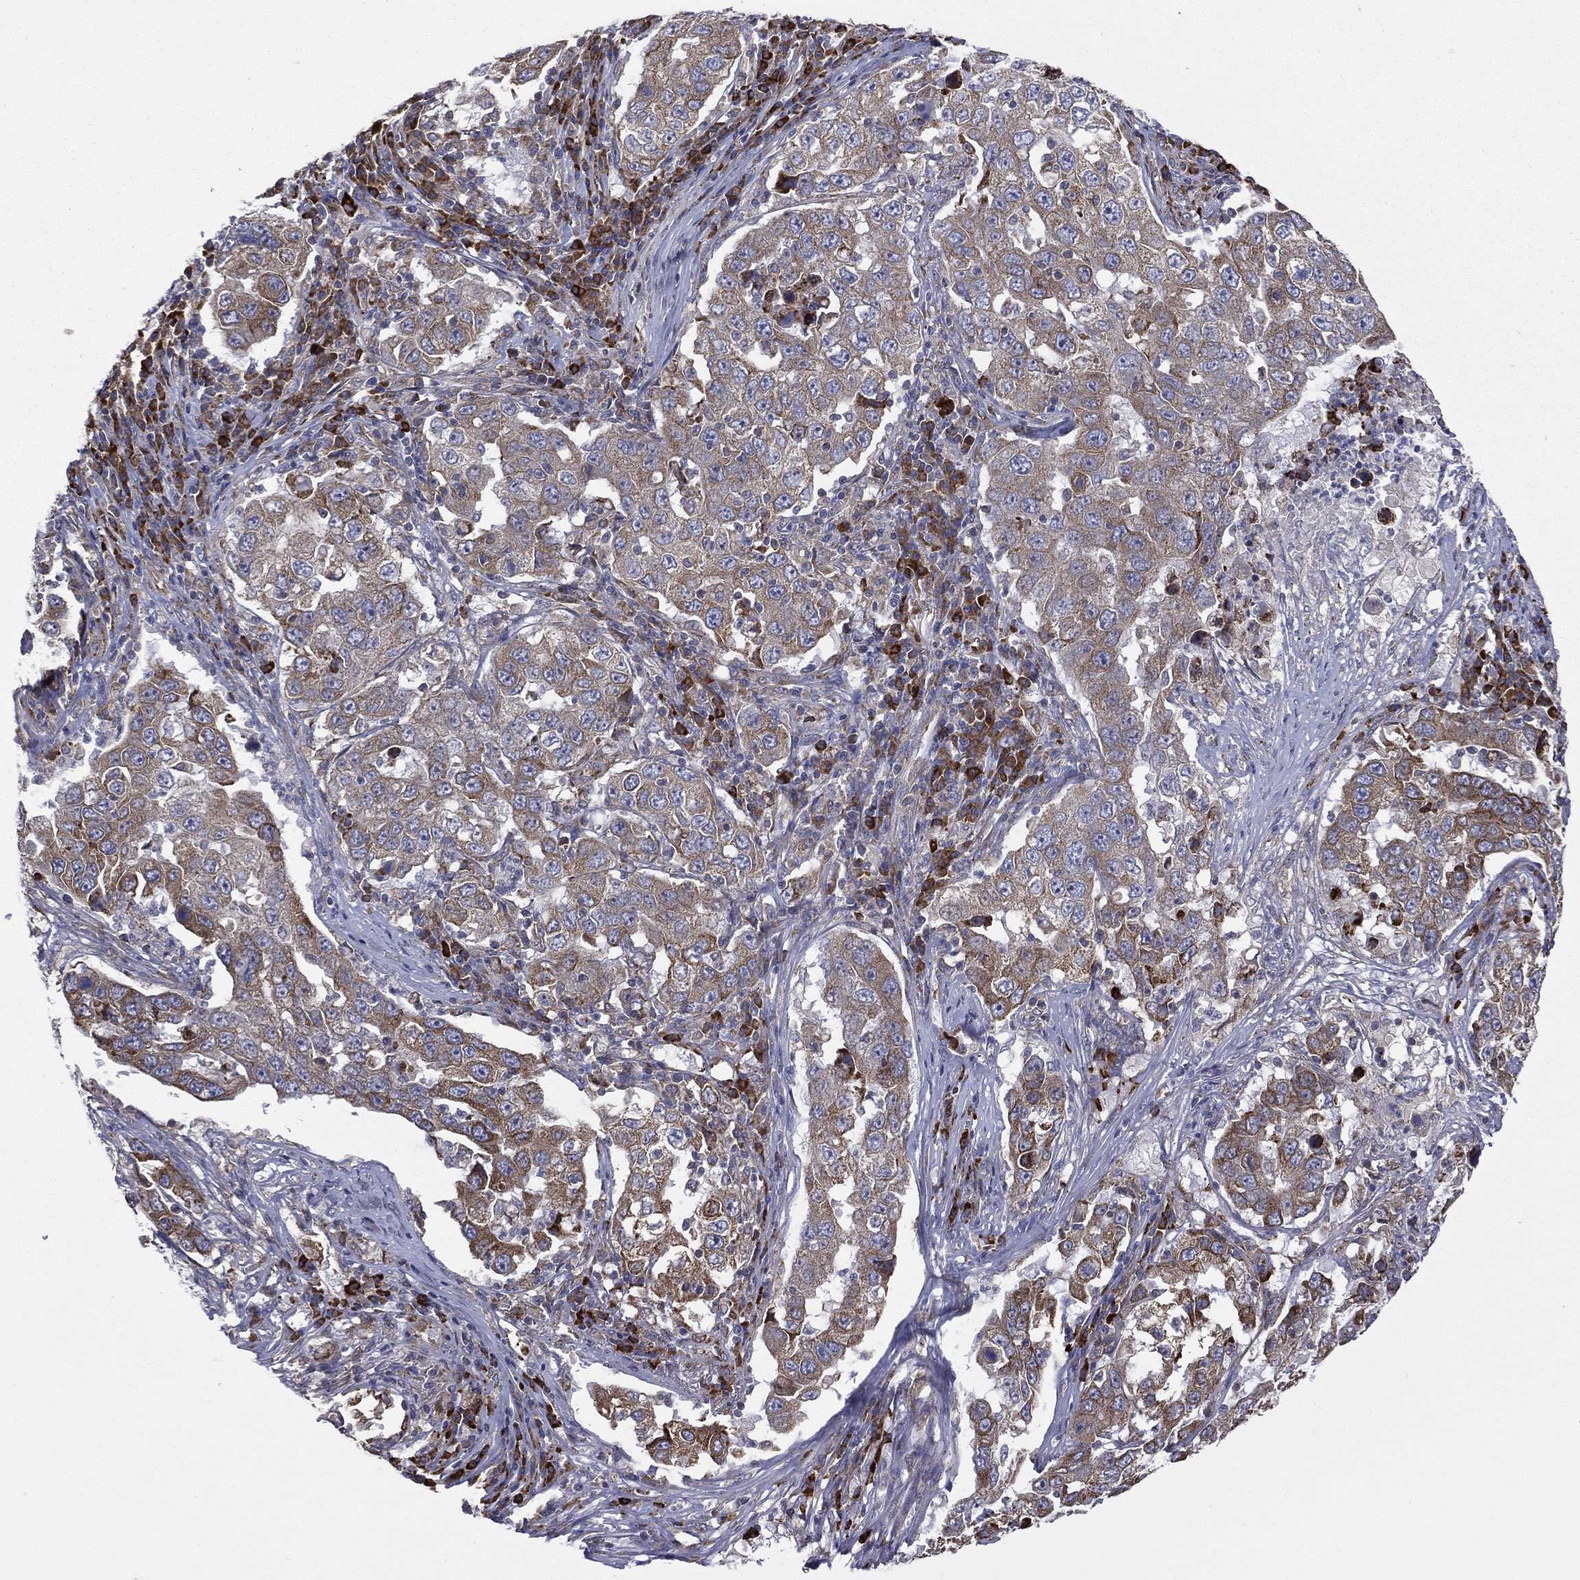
{"staining": {"intensity": "moderate", "quantity": "25%-75%", "location": "cytoplasmic/membranous"}, "tissue": "lung cancer", "cell_type": "Tumor cells", "image_type": "cancer", "snomed": [{"axis": "morphology", "description": "Adenocarcinoma, NOS"}, {"axis": "topography", "description": "Lung"}], "caption": "The photomicrograph exhibits staining of lung cancer, revealing moderate cytoplasmic/membranous protein positivity (brown color) within tumor cells.", "gene": "C20orf96", "patient": {"sex": "male", "age": 73}}